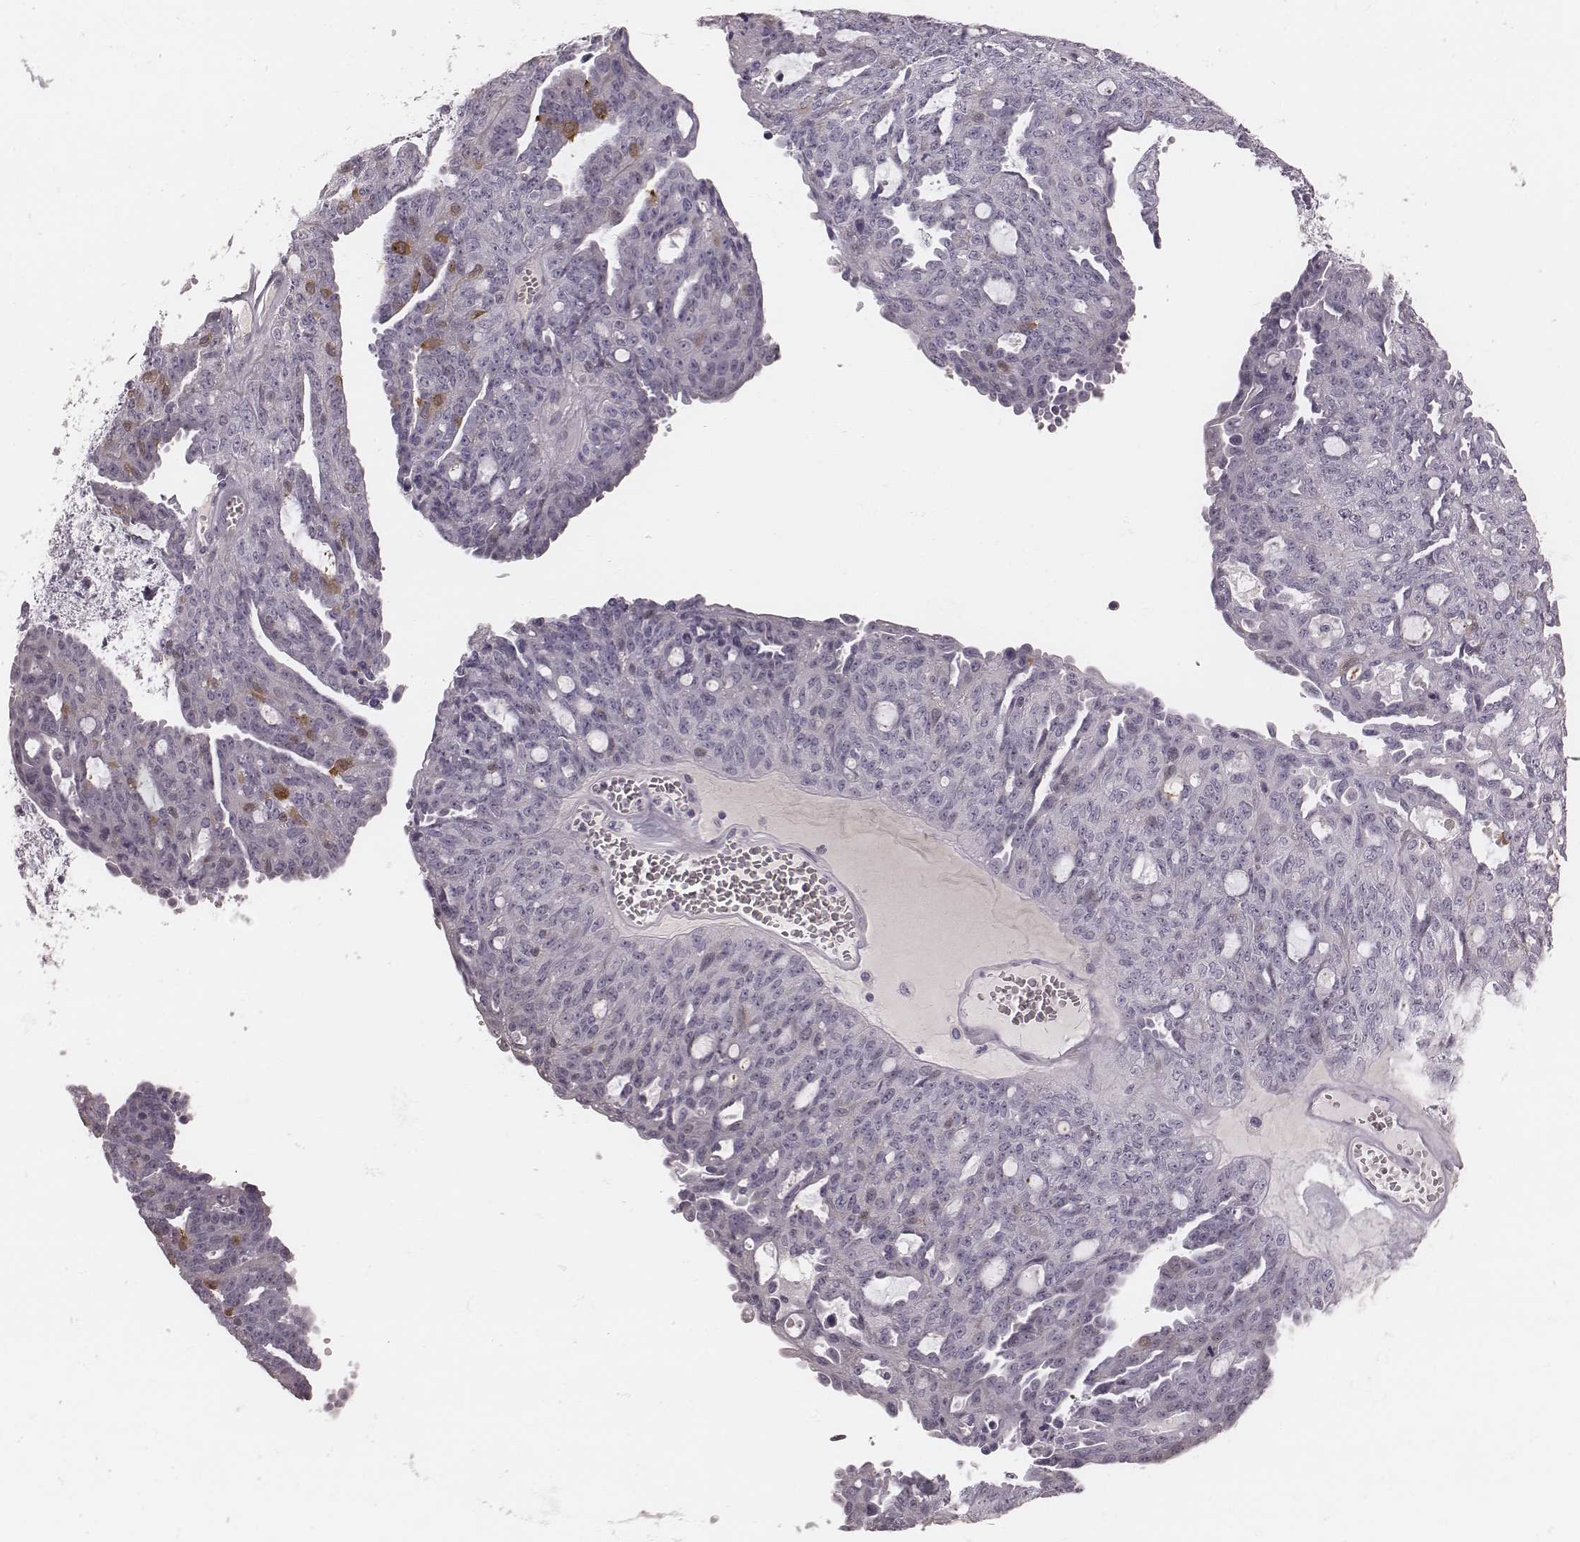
{"staining": {"intensity": "weak", "quantity": "<25%", "location": "cytoplasmic/membranous"}, "tissue": "ovarian cancer", "cell_type": "Tumor cells", "image_type": "cancer", "snomed": [{"axis": "morphology", "description": "Cystadenocarcinoma, serous, NOS"}, {"axis": "topography", "description": "Ovary"}], "caption": "Protein analysis of ovarian serous cystadenocarcinoma reveals no significant expression in tumor cells.", "gene": "SPA17", "patient": {"sex": "female", "age": 71}}